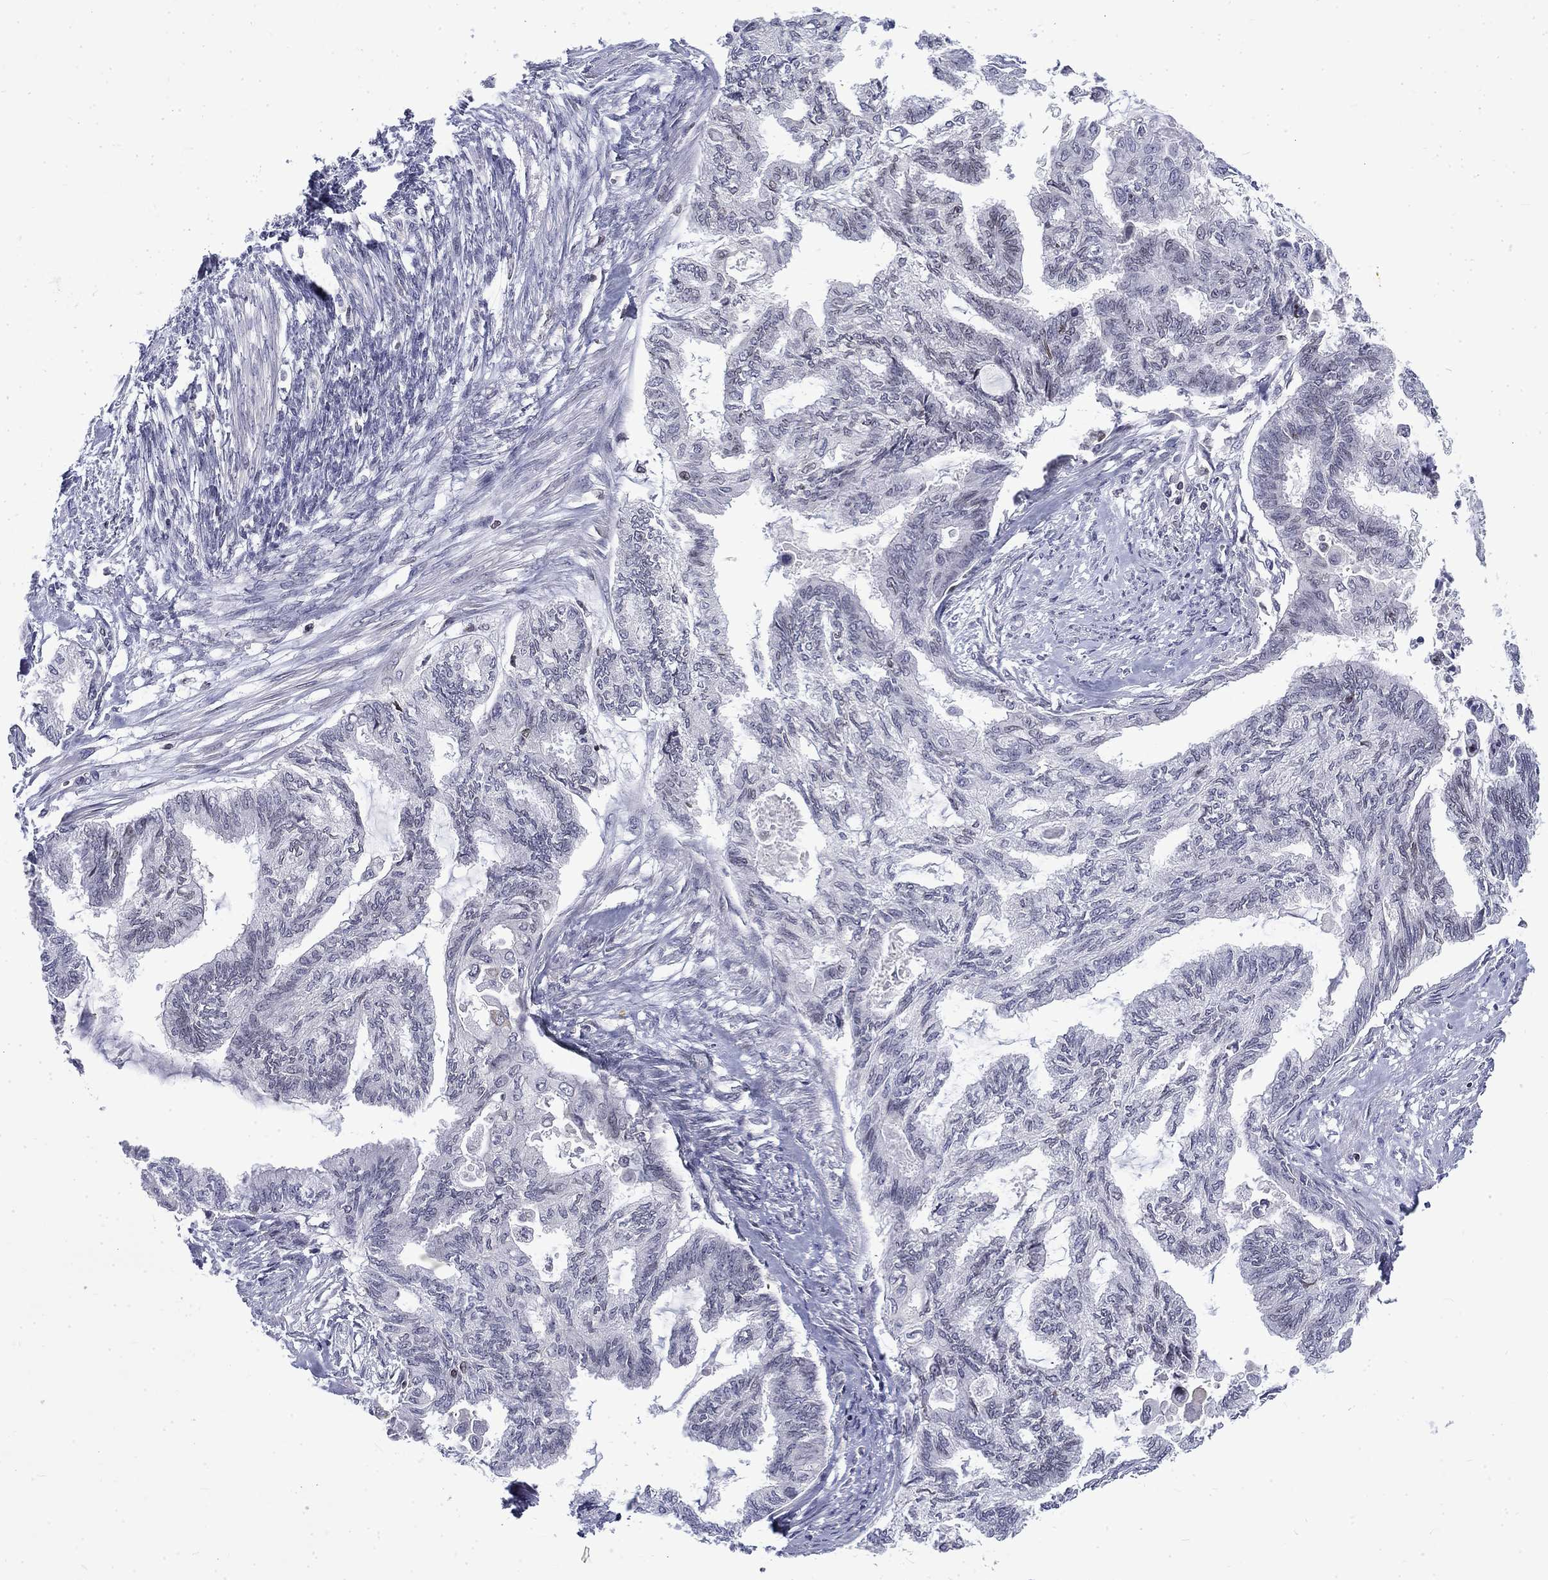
{"staining": {"intensity": "negative", "quantity": "none", "location": "none"}, "tissue": "endometrial cancer", "cell_type": "Tumor cells", "image_type": "cancer", "snomed": [{"axis": "morphology", "description": "Adenocarcinoma, NOS"}, {"axis": "topography", "description": "Endometrium"}], "caption": "Immunohistochemistry of endometrial cancer reveals no positivity in tumor cells. Nuclei are stained in blue.", "gene": "SLA", "patient": {"sex": "female", "age": 86}}